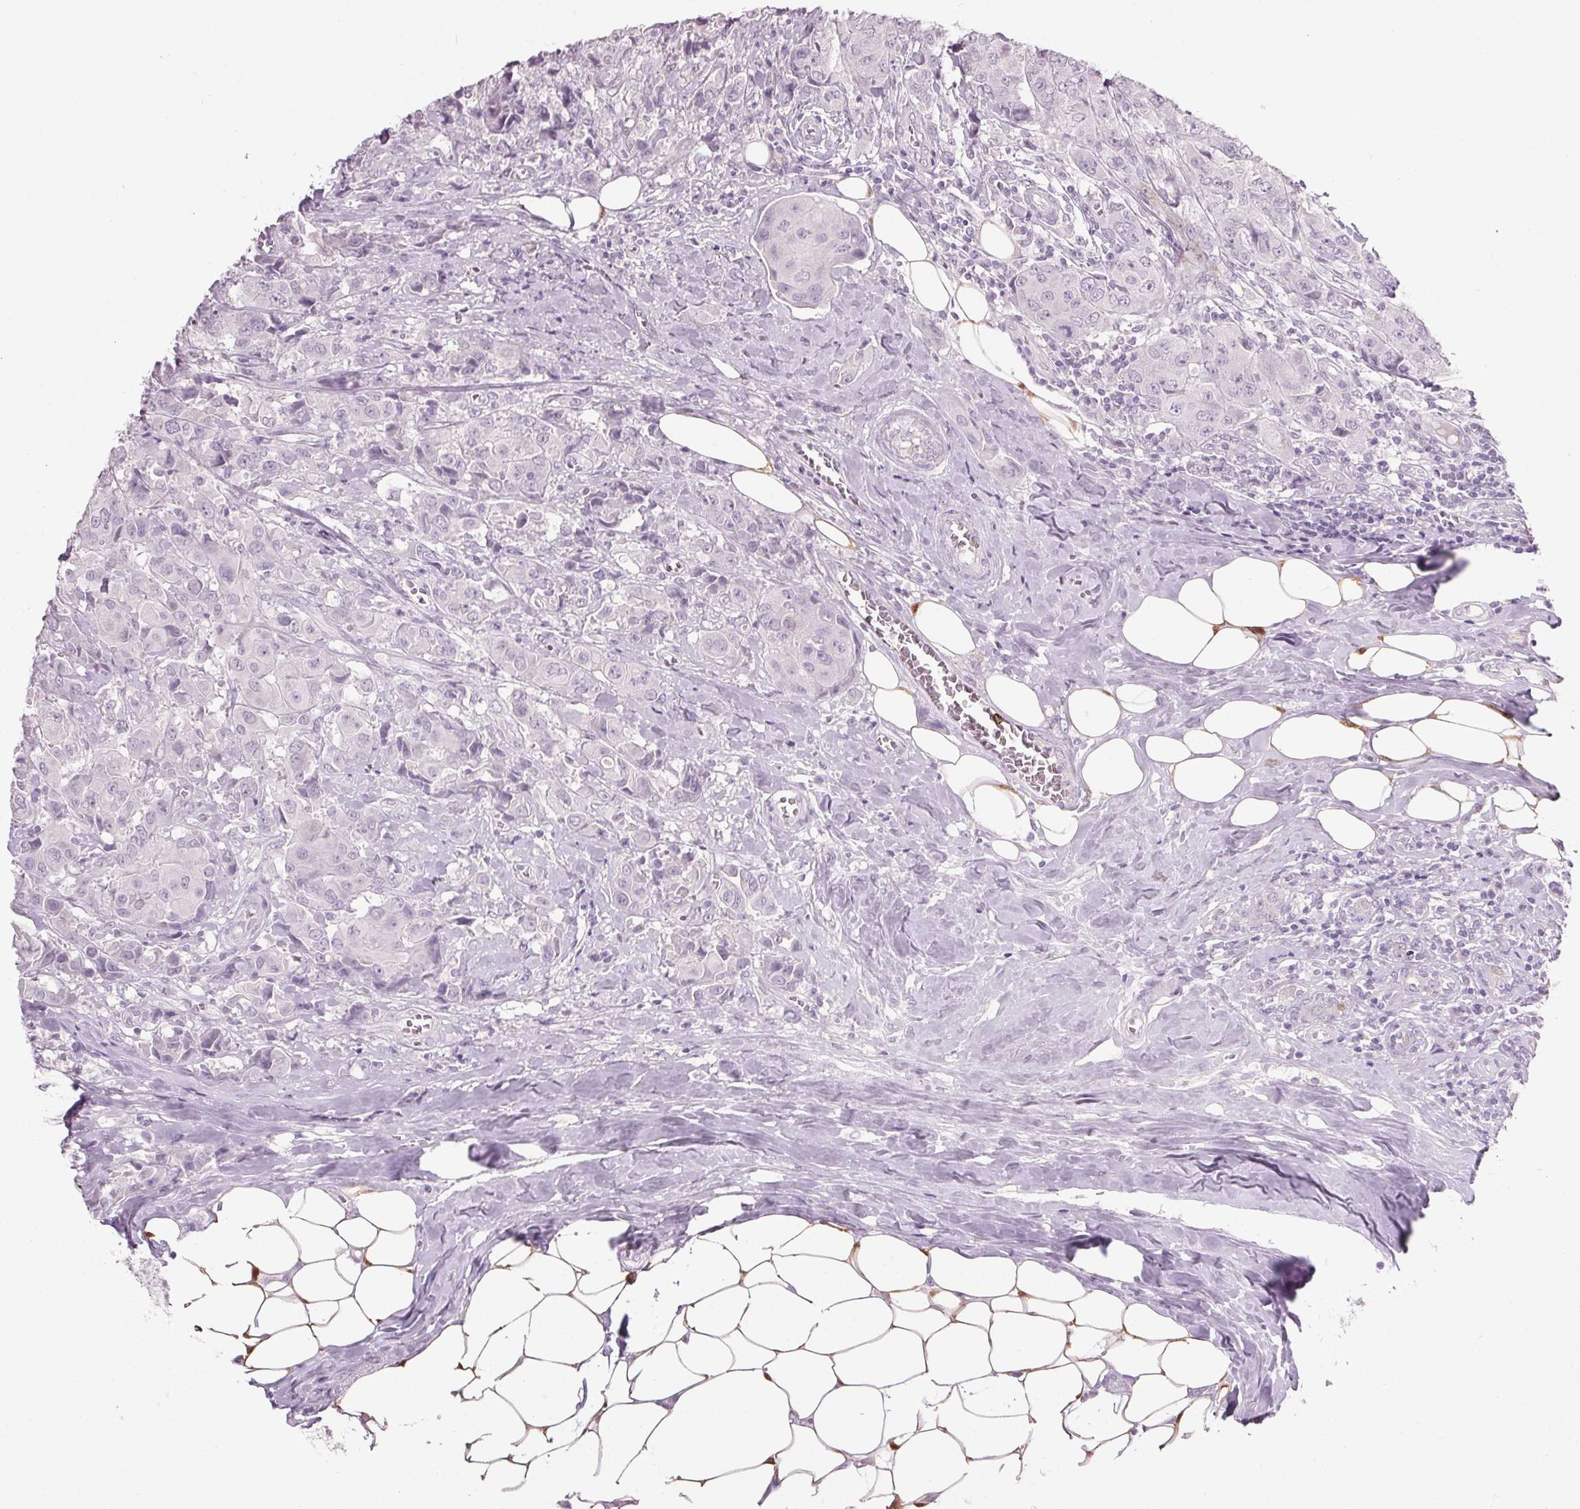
{"staining": {"intensity": "negative", "quantity": "none", "location": "none"}, "tissue": "breast cancer", "cell_type": "Tumor cells", "image_type": "cancer", "snomed": [{"axis": "morphology", "description": "Normal tissue, NOS"}, {"axis": "morphology", "description": "Duct carcinoma"}, {"axis": "topography", "description": "Breast"}], "caption": "An immunohistochemistry (IHC) histopathology image of breast cancer is shown. There is no staining in tumor cells of breast cancer.", "gene": "PPP1R1A", "patient": {"sex": "female", "age": 43}}